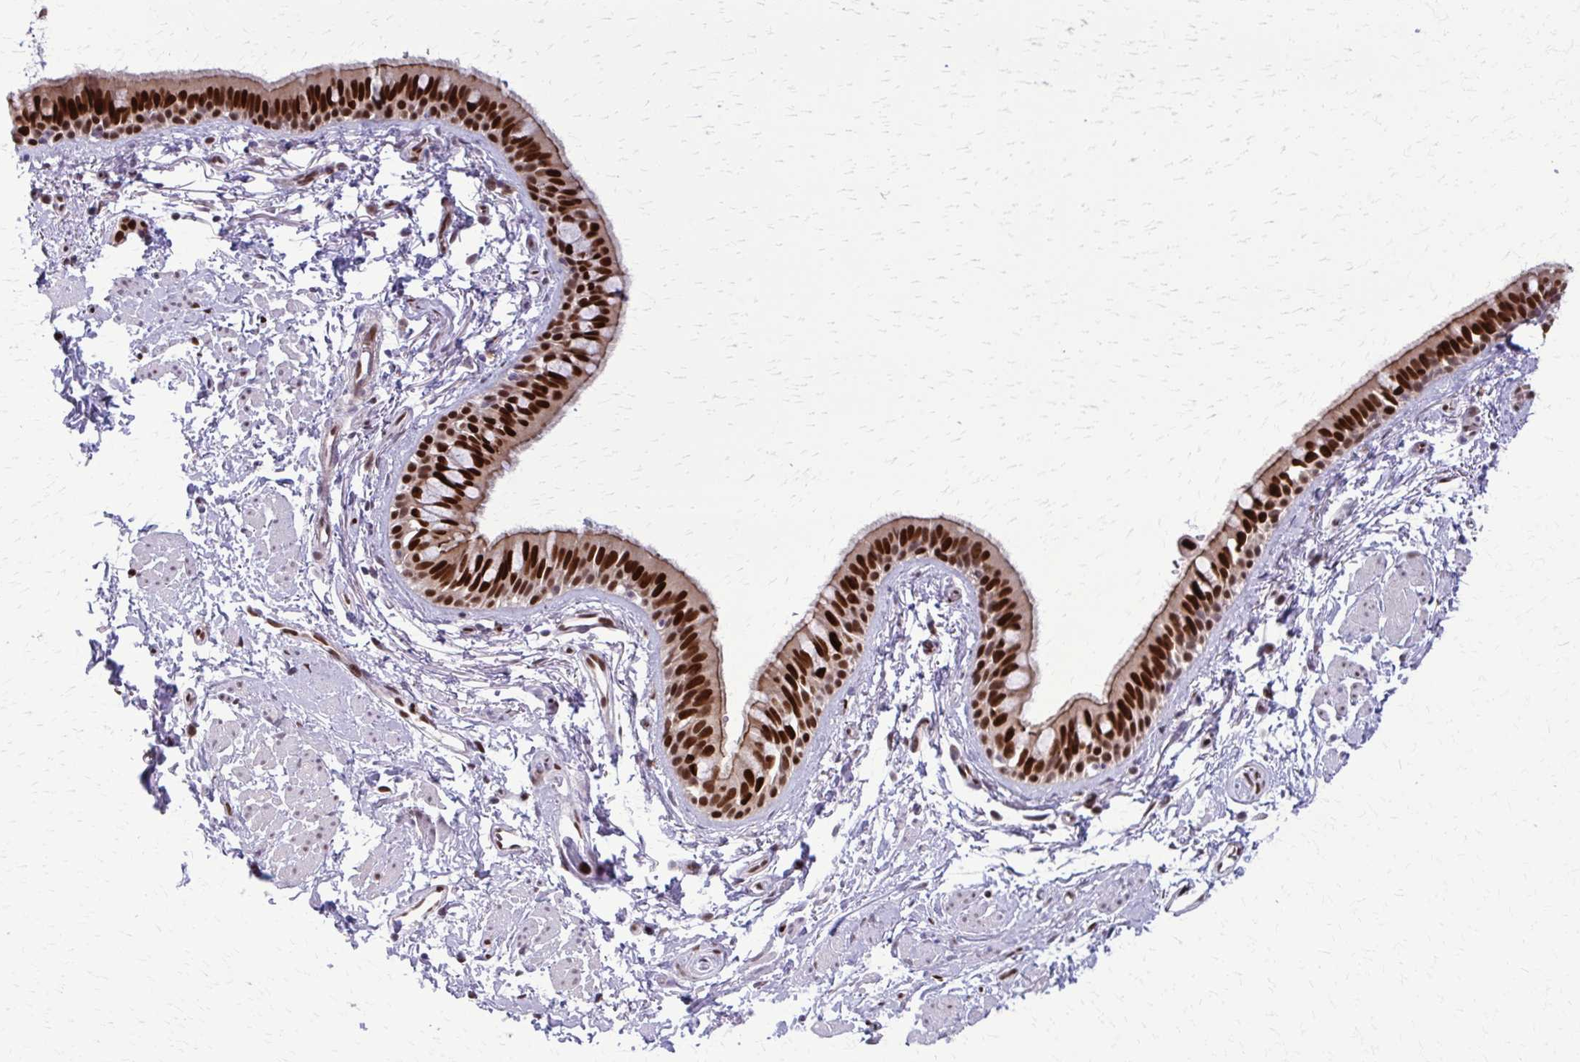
{"staining": {"intensity": "strong", "quantity": ">75%", "location": "cytoplasmic/membranous,nuclear"}, "tissue": "bronchus", "cell_type": "Respiratory epithelial cells", "image_type": "normal", "snomed": [{"axis": "morphology", "description": "Normal tissue, NOS"}, {"axis": "topography", "description": "Lymph node"}, {"axis": "topography", "description": "Cartilage tissue"}, {"axis": "topography", "description": "Bronchus"}], "caption": "IHC staining of unremarkable bronchus, which exhibits high levels of strong cytoplasmic/membranous,nuclear positivity in approximately >75% of respiratory epithelial cells indicating strong cytoplasmic/membranous,nuclear protein expression. The staining was performed using DAB (brown) for protein detection and nuclei were counterstained in hematoxylin (blue).", "gene": "ZNF559", "patient": {"sex": "female", "age": 70}}